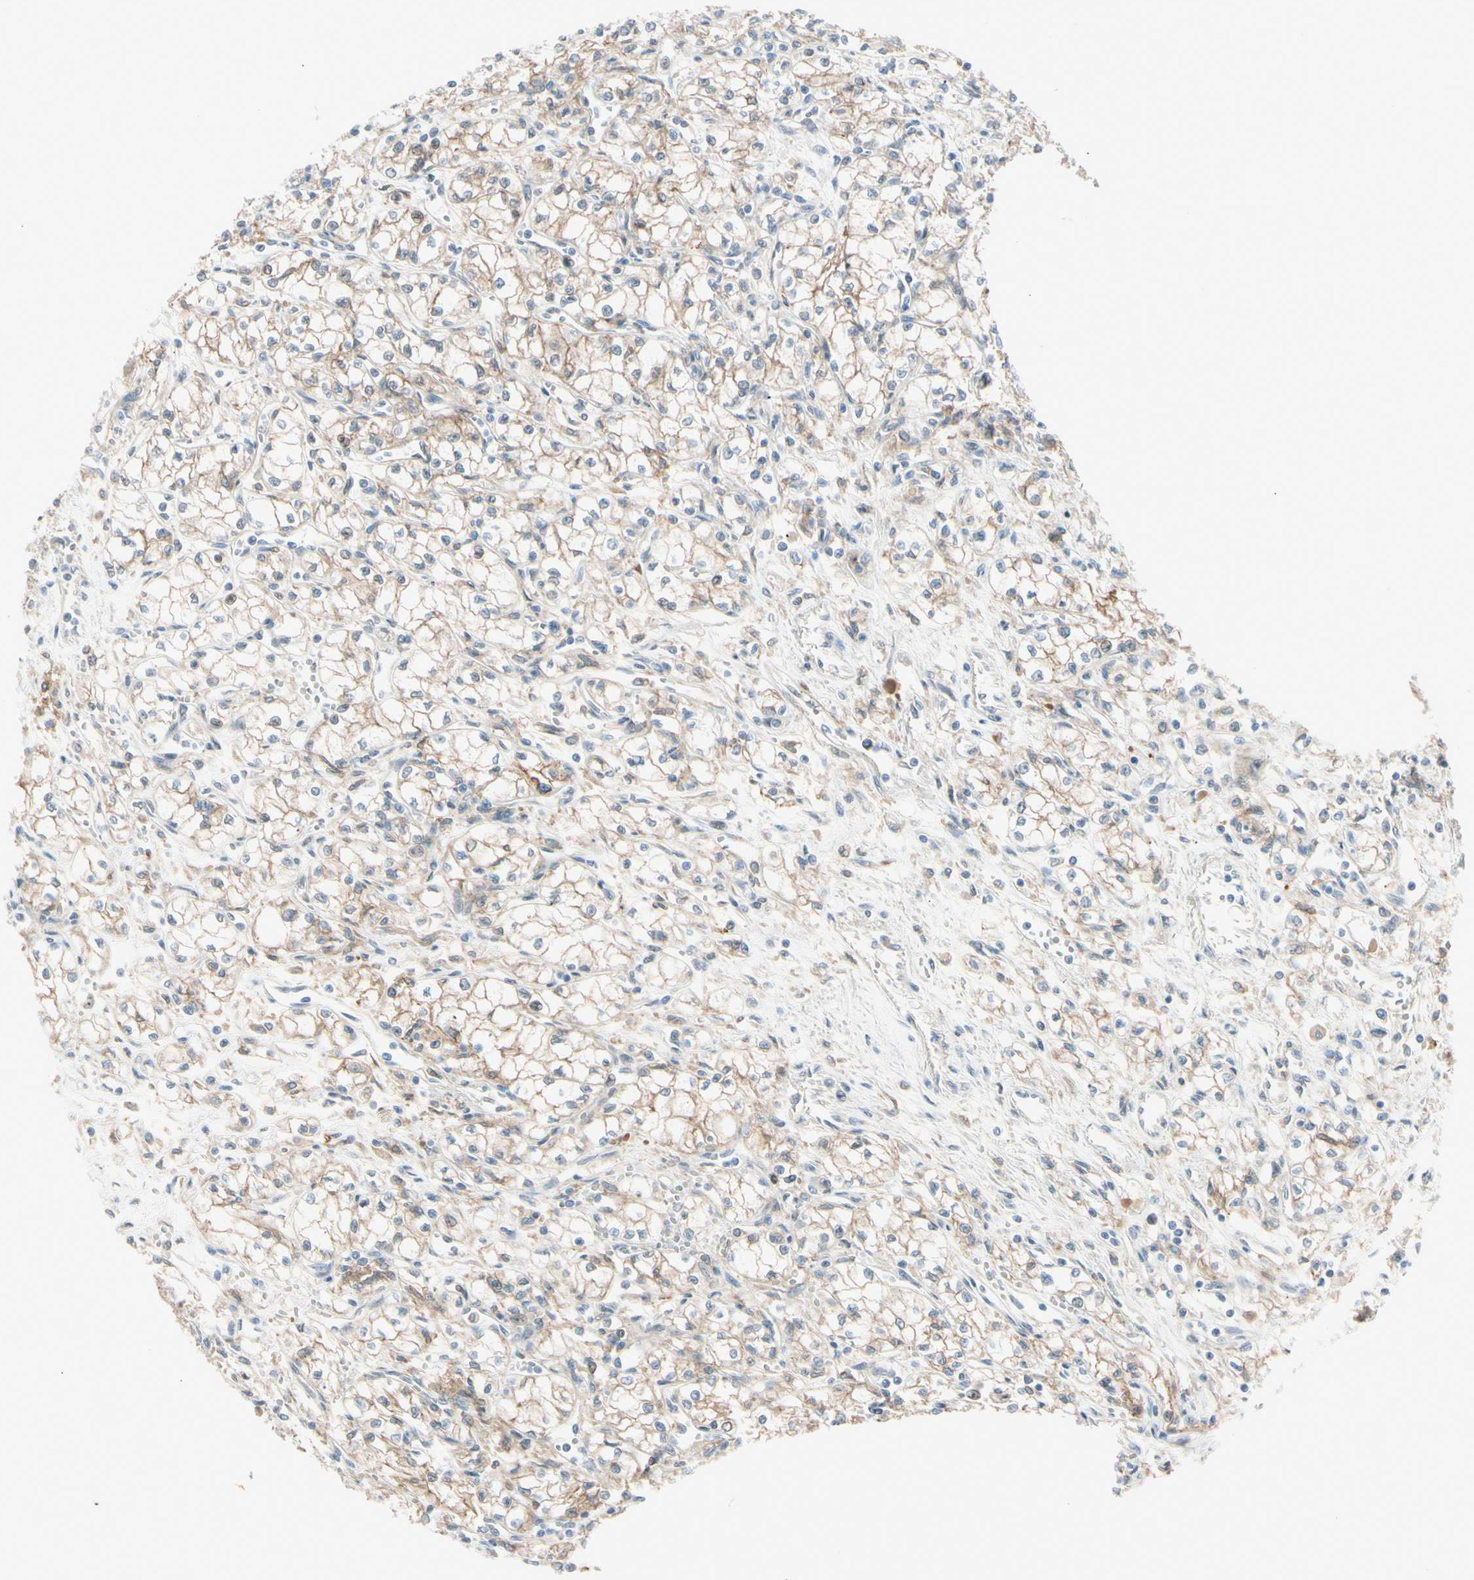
{"staining": {"intensity": "weak", "quantity": ">75%", "location": "cytoplasmic/membranous,nuclear"}, "tissue": "renal cancer", "cell_type": "Tumor cells", "image_type": "cancer", "snomed": [{"axis": "morphology", "description": "Normal tissue, NOS"}, {"axis": "morphology", "description": "Adenocarcinoma, NOS"}, {"axis": "topography", "description": "Kidney"}], "caption": "Immunohistochemistry (IHC) of renal cancer (adenocarcinoma) shows low levels of weak cytoplasmic/membranous and nuclear positivity in about >75% of tumor cells.", "gene": "PTTG1", "patient": {"sex": "male", "age": 59}}